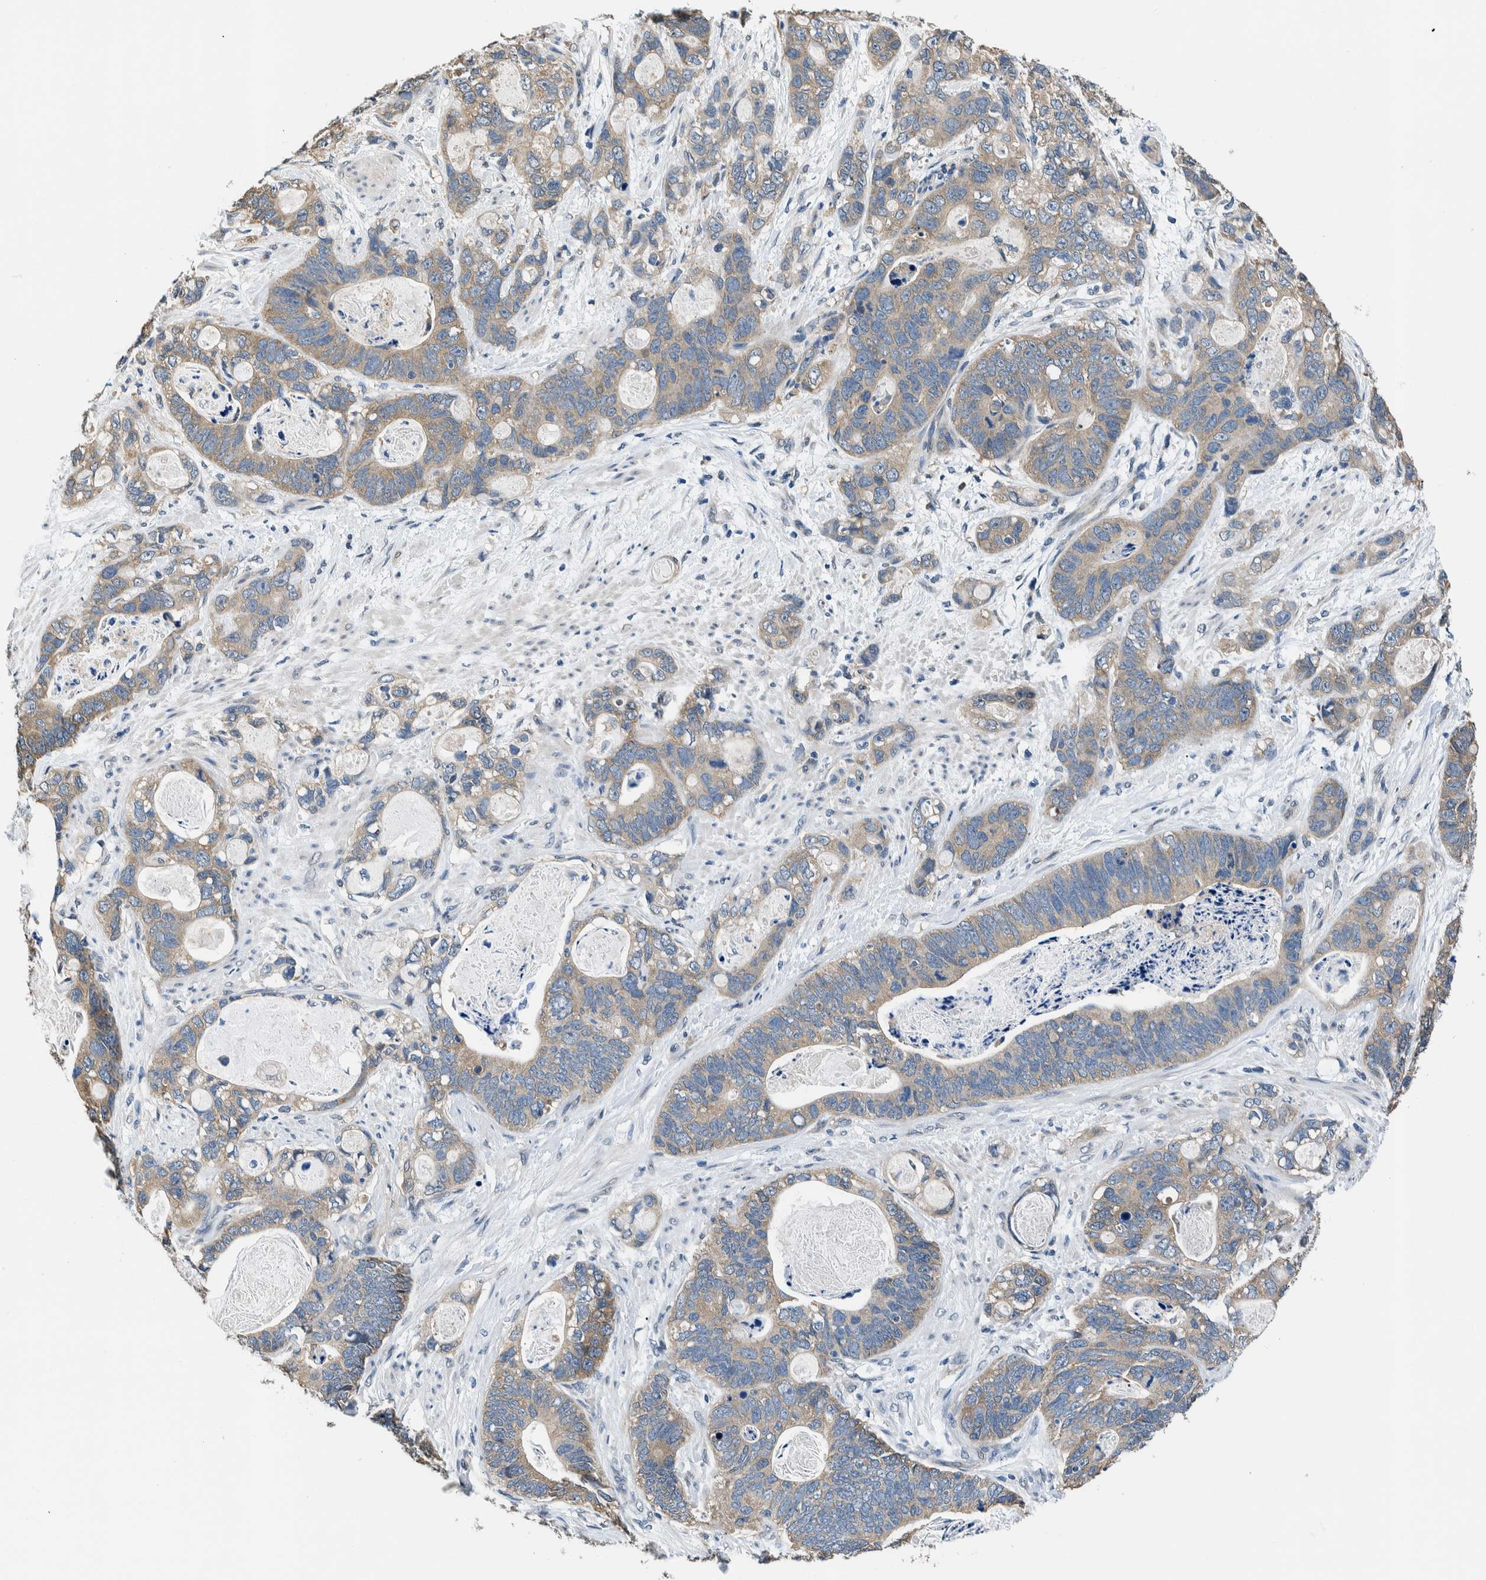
{"staining": {"intensity": "weak", "quantity": ">75%", "location": "cytoplasmic/membranous"}, "tissue": "stomach cancer", "cell_type": "Tumor cells", "image_type": "cancer", "snomed": [{"axis": "morphology", "description": "Normal tissue, NOS"}, {"axis": "morphology", "description": "Adenocarcinoma, NOS"}, {"axis": "topography", "description": "Stomach"}], "caption": "Immunohistochemical staining of stomach cancer shows low levels of weak cytoplasmic/membranous positivity in approximately >75% of tumor cells.", "gene": "NIBAN2", "patient": {"sex": "female", "age": 89}}